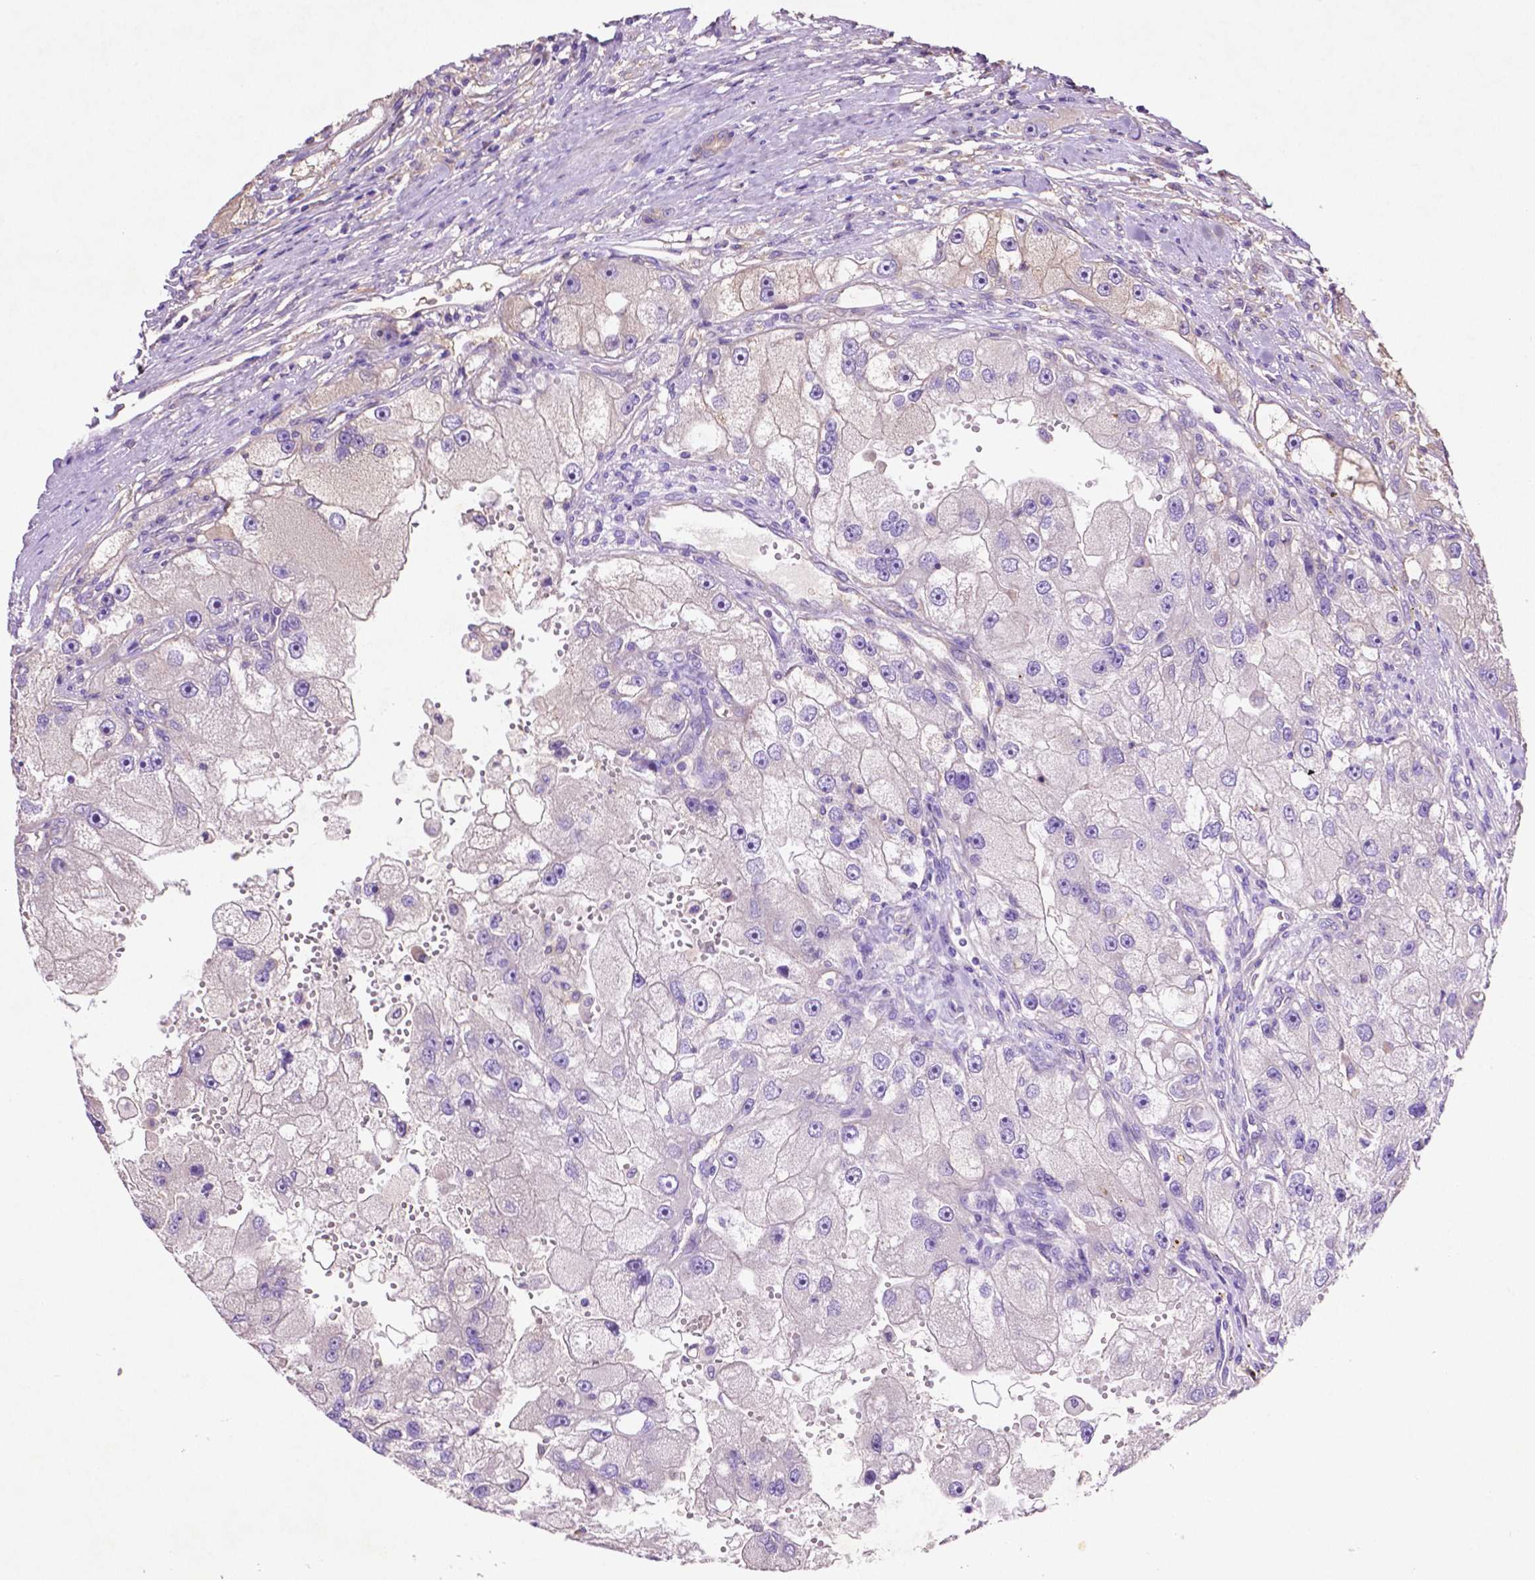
{"staining": {"intensity": "negative", "quantity": "none", "location": "none"}, "tissue": "renal cancer", "cell_type": "Tumor cells", "image_type": "cancer", "snomed": [{"axis": "morphology", "description": "Adenocarcinoma, NOS"}, {"axis": "topography", "description": "Kidney"}], "caption": "DAB (3,3'-diaminobenzidine) immunohistochemical staining of renal adenocarcinoma displays no significant staining in tumor cells. (DAB (3,3'-diaminobenzidine) immunohistochemistry, high magnification).", "gene": "GDPD5", "patient": {"sex": "male", "age": 63}}